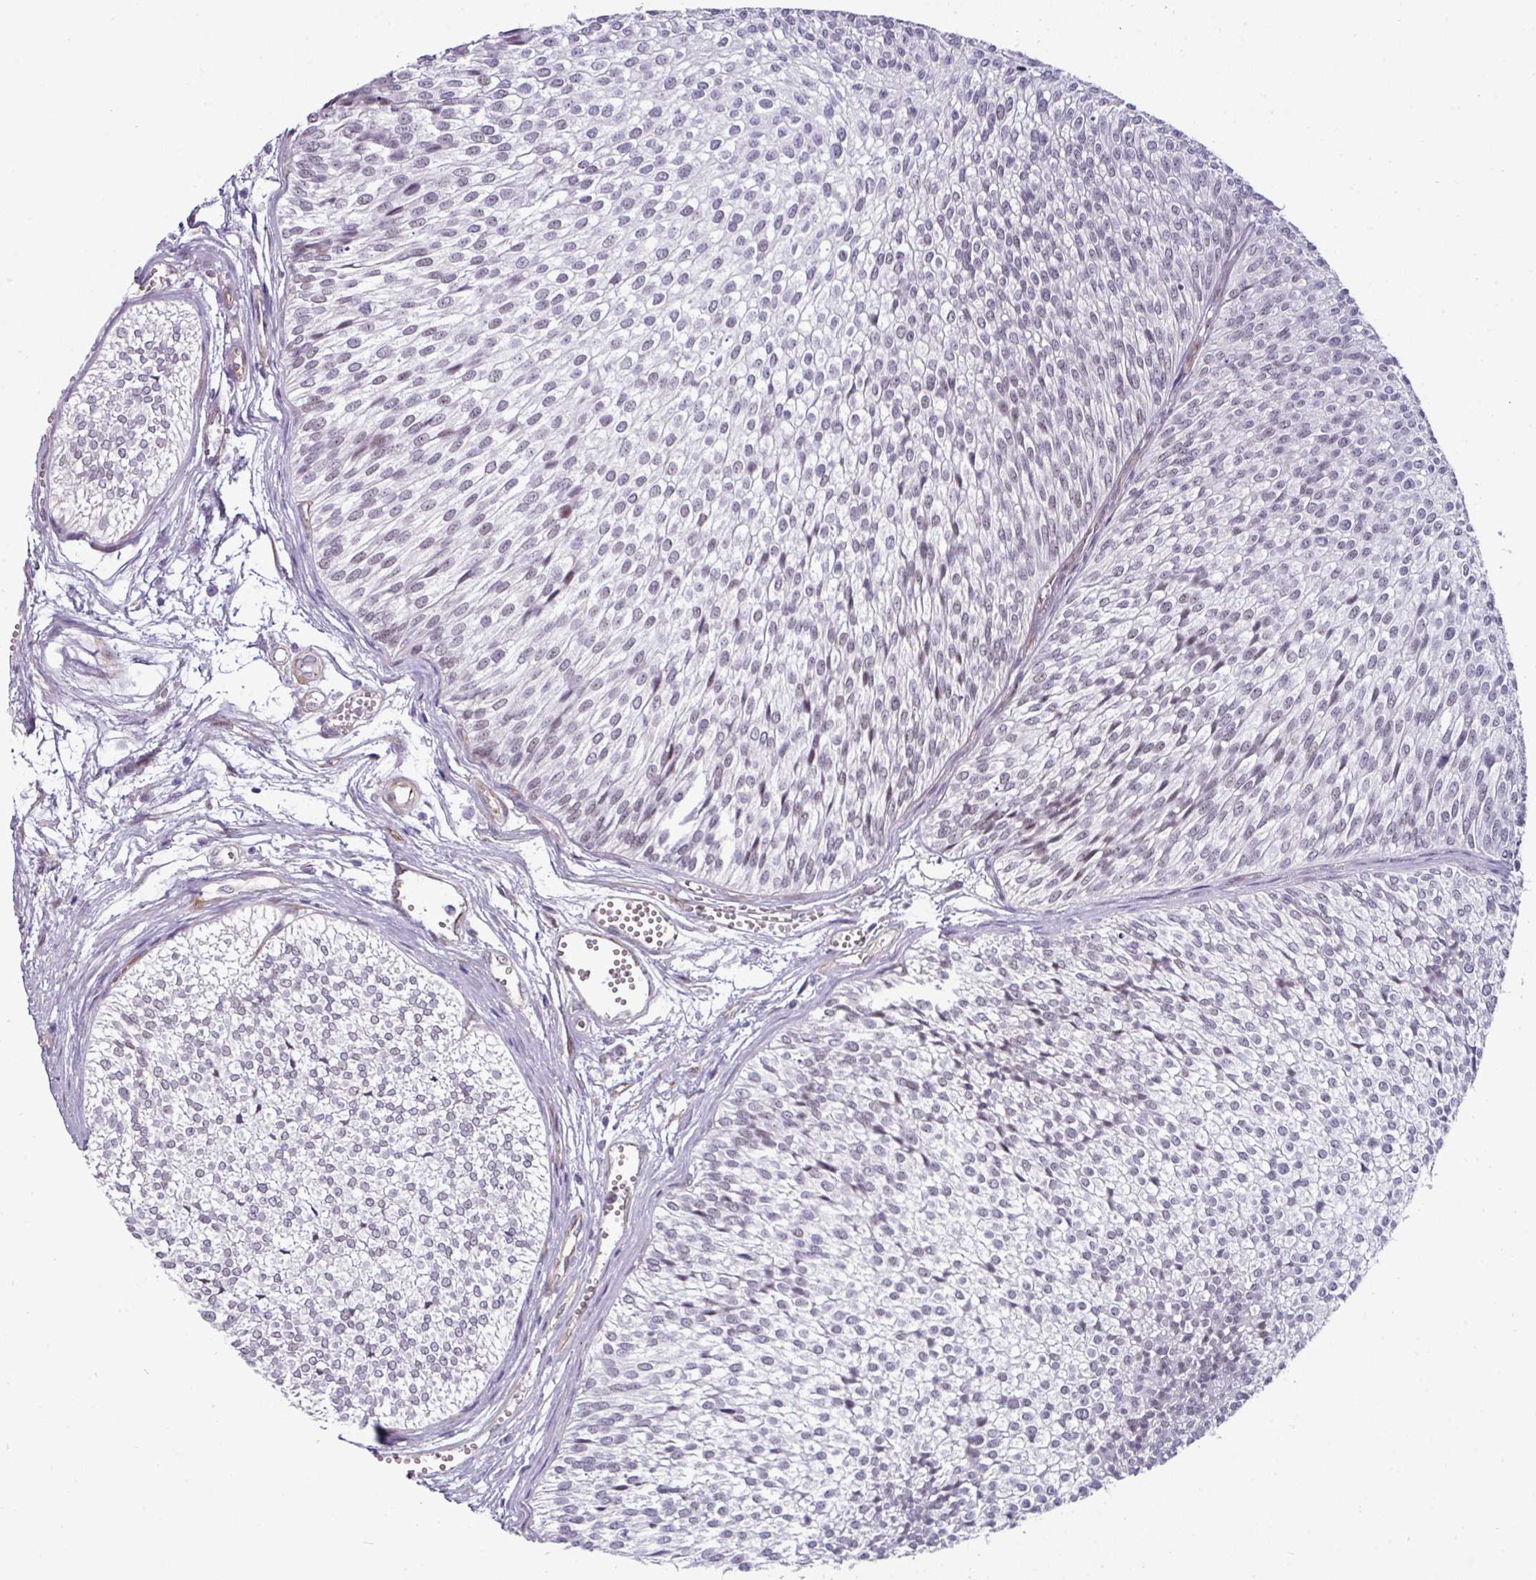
{"staining": {"intensity": "weak", "quantity": "25%-75%", "location": "nuclear"}, "tissue": "urothelial cancer", "cell_type": "Tumor cells", "image_type": "cancer", "snomed": [{"axis": "morphology", "description": "Urothelial carcinoma, Low grade"}, {"axis": "topography", "description": "Urinary bladder"}], "caption": "IHC micrograph of human urothelial cancer stained for a protein (brown), which demonstrates low levels of weak nuclear staining in about 25%-75% of tumor cells.", "gene": "EYA3", "patient": {"sex": "male", "age": 91}}